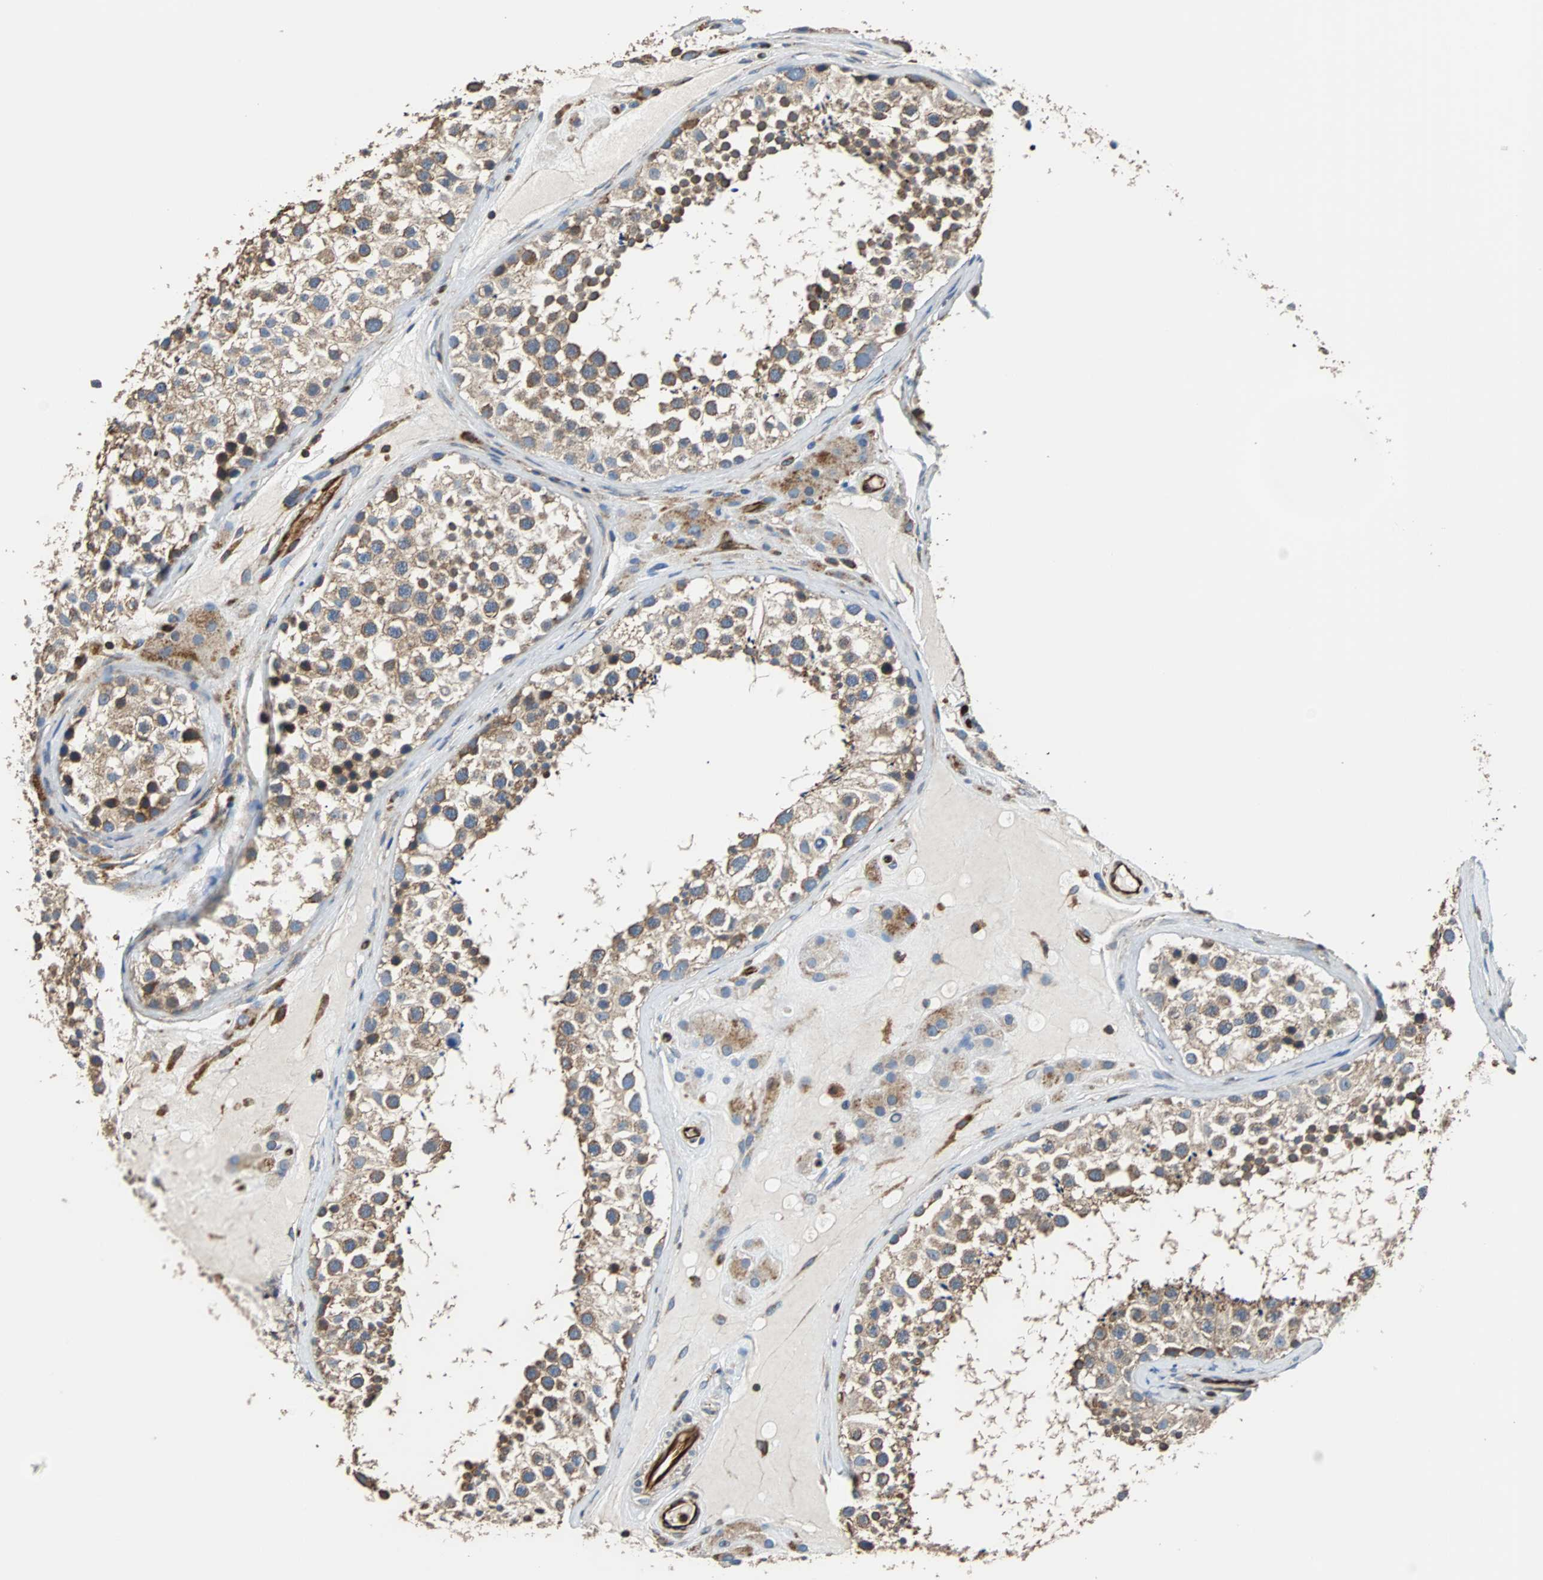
{"staining": {"intensity": "weak", "quantity": ">75%", "location": "cytoplasmic/membranous"}, "tissue": "testis", "cell_type": "Cells in seminiferous ducts", "image_type": "normal", "snomed": [{"axis": "morphology", "description": "Normal tissue, NOS"}, {"axis": "topography", "description": "Testis"}], "caption": "Protein positivity by immunohistochemistry reveals weak cytoplasmic/membranous staining in about >75% of cells in seminiferous ducts in unremarkable testis.", "gene": "PLCG2", "patient": {"sex": "male", "age": 46}}